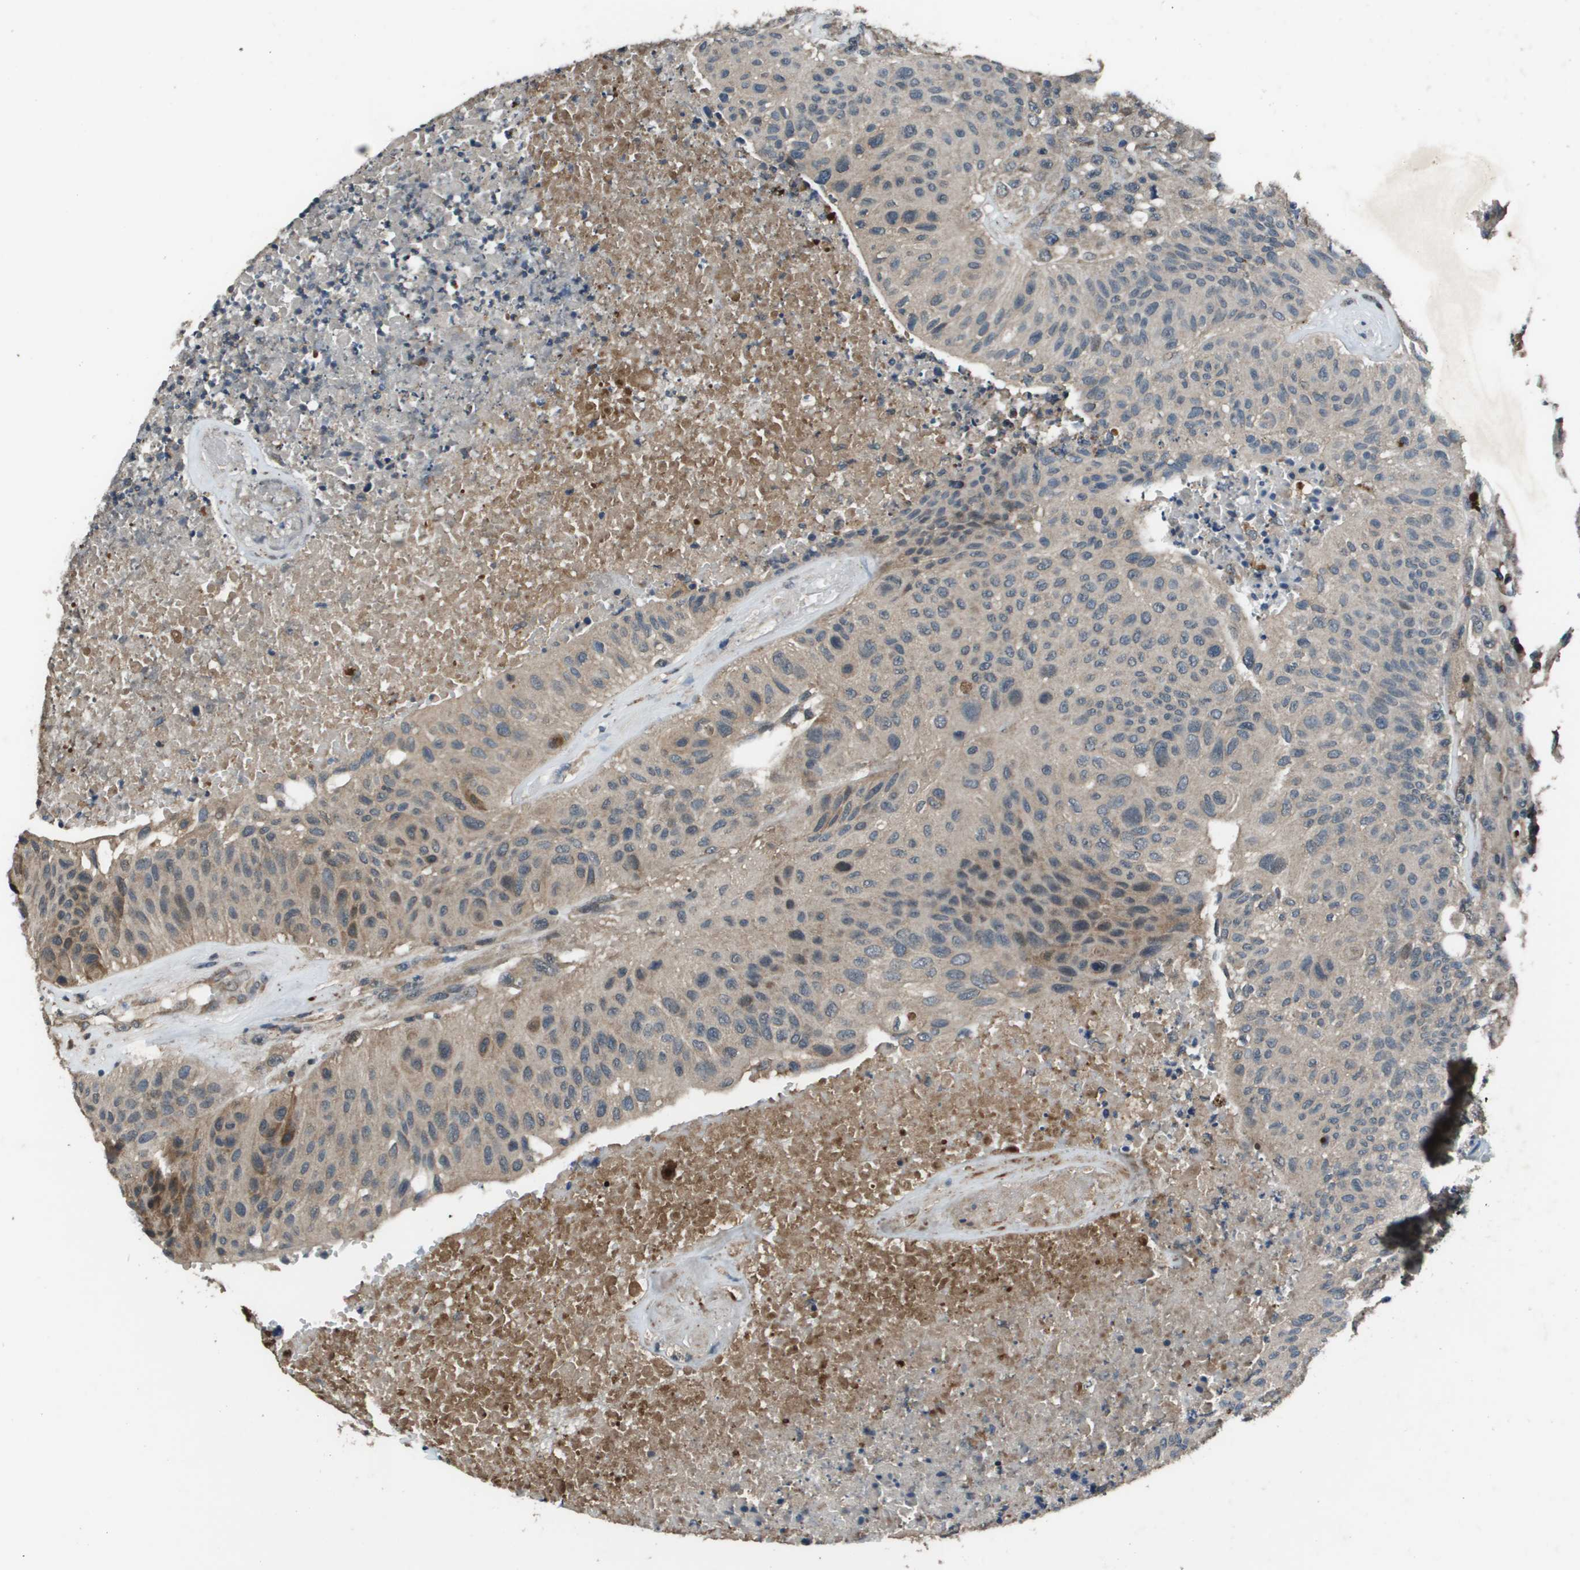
{"staining": {"intensity": "weak", "quantity": "<25%", "location": "cytoplasmic/membranous"}, "tissue": "urothelial cancer", "cell_type": "Tumor cells", "image_type": "cancer", "snomed": [{"axis": "morphology", "description": "Urothelial carcinoma, High grade"}, {"axis": "topography", "description": "Urinary bladder"}], "caption": "Tumor cells show no significant protein positivity in urothelial carcinoma (high-grade). The staining is performed using DAB brown chromogen with nuclei counter-stained in using hematoxylin.", "gene": "GOSR2", "patient": {"sex": "male", "age": 66}}